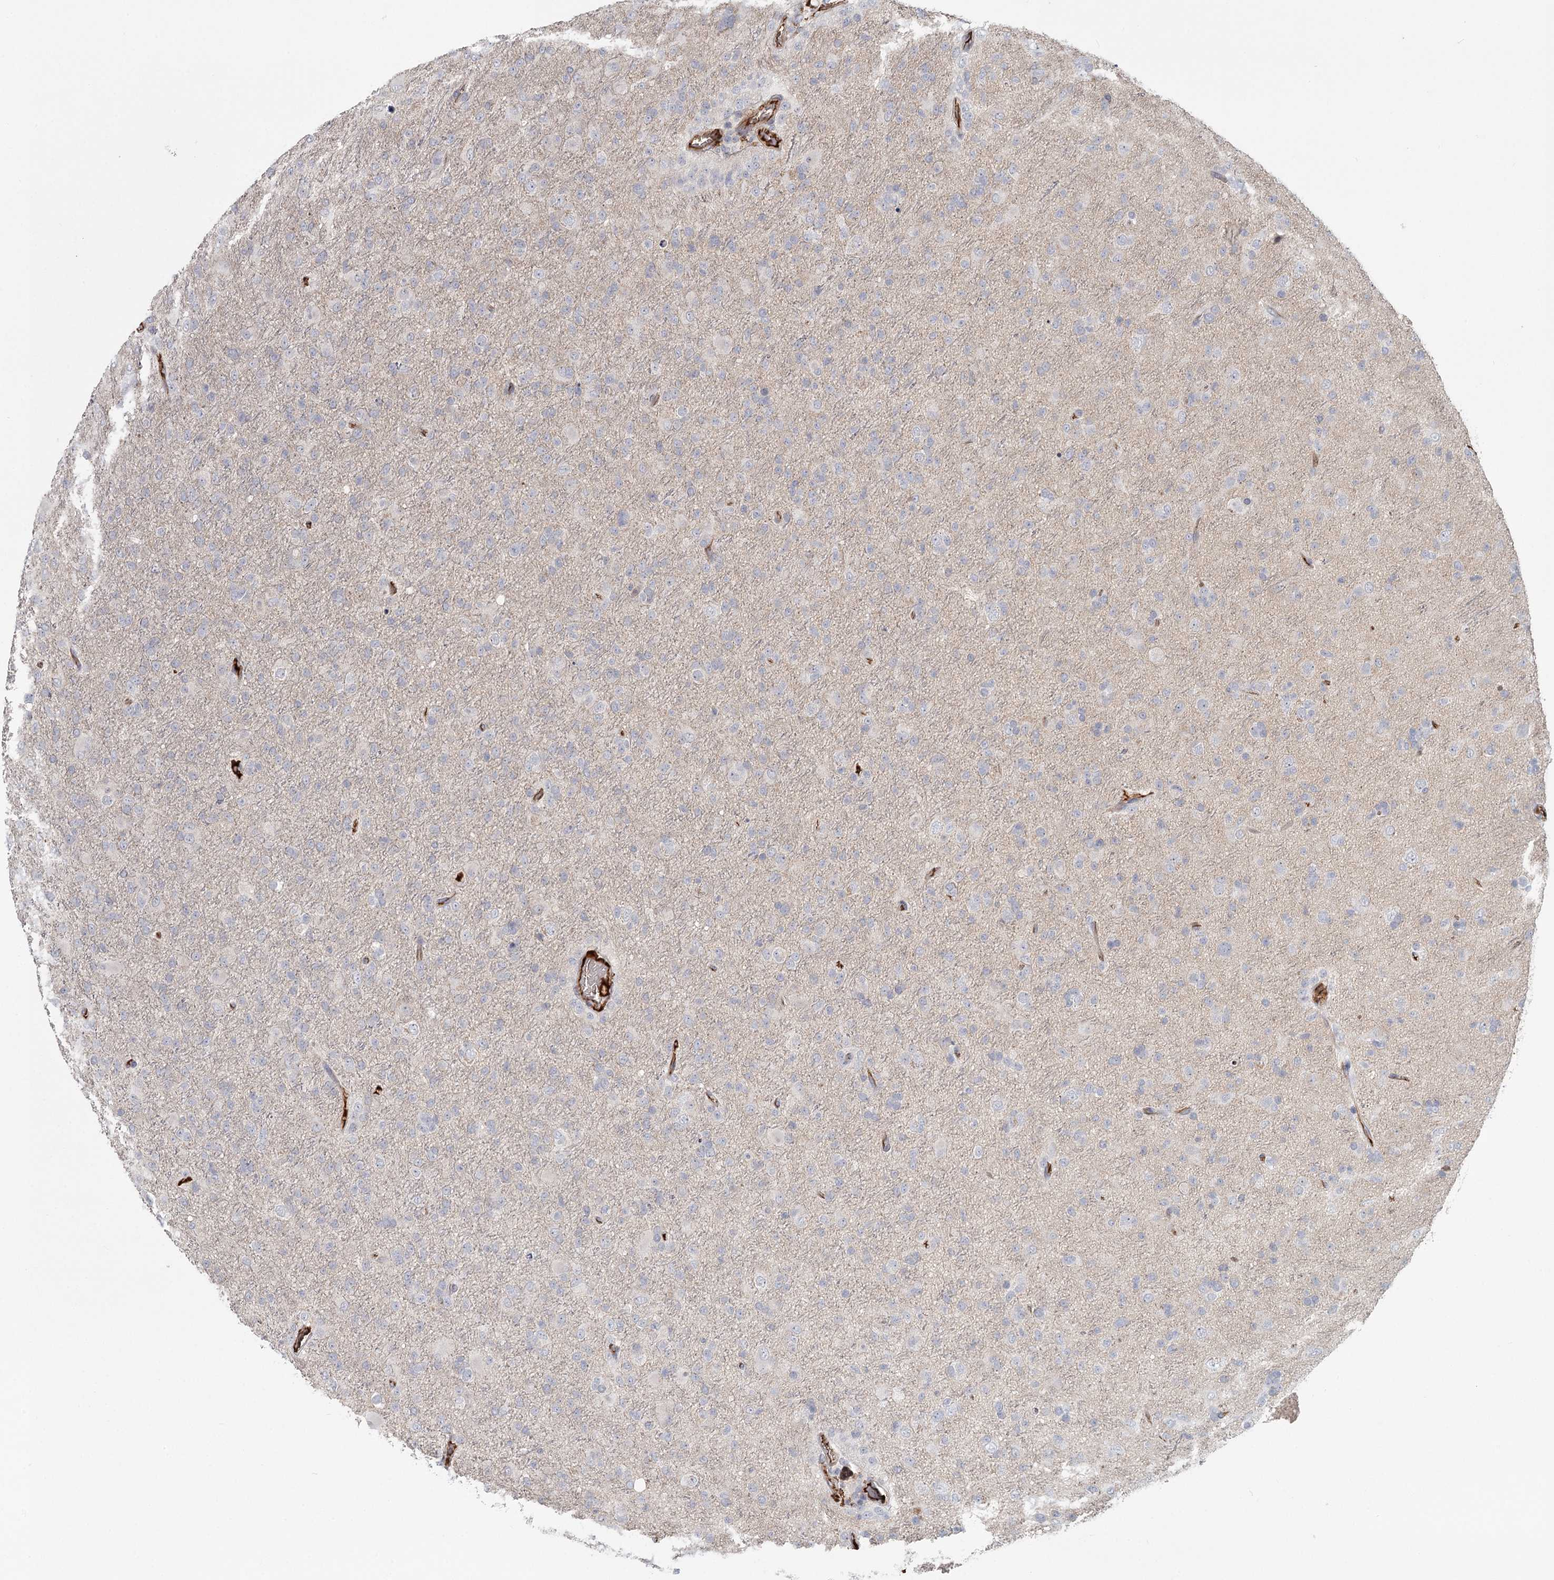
{"staining": {"intensity": "negative", "quantity": "none", "location": "none"}, "tissue": "glioma", "cell_type": "Tumor cells", "image_type": "cancer", "snomed": [{"axis": "morphology", "description": "Glioma, malignant, Low grade"}, {"axis": "topography", "description": "Brain"}], "caption": "A high-resolution image shows immunohistochemistry staining of glioma, which reveals no significant expression in tumor cells.", "gene": "DHRS9", "patient": {"sex": "male", "age": 65}}